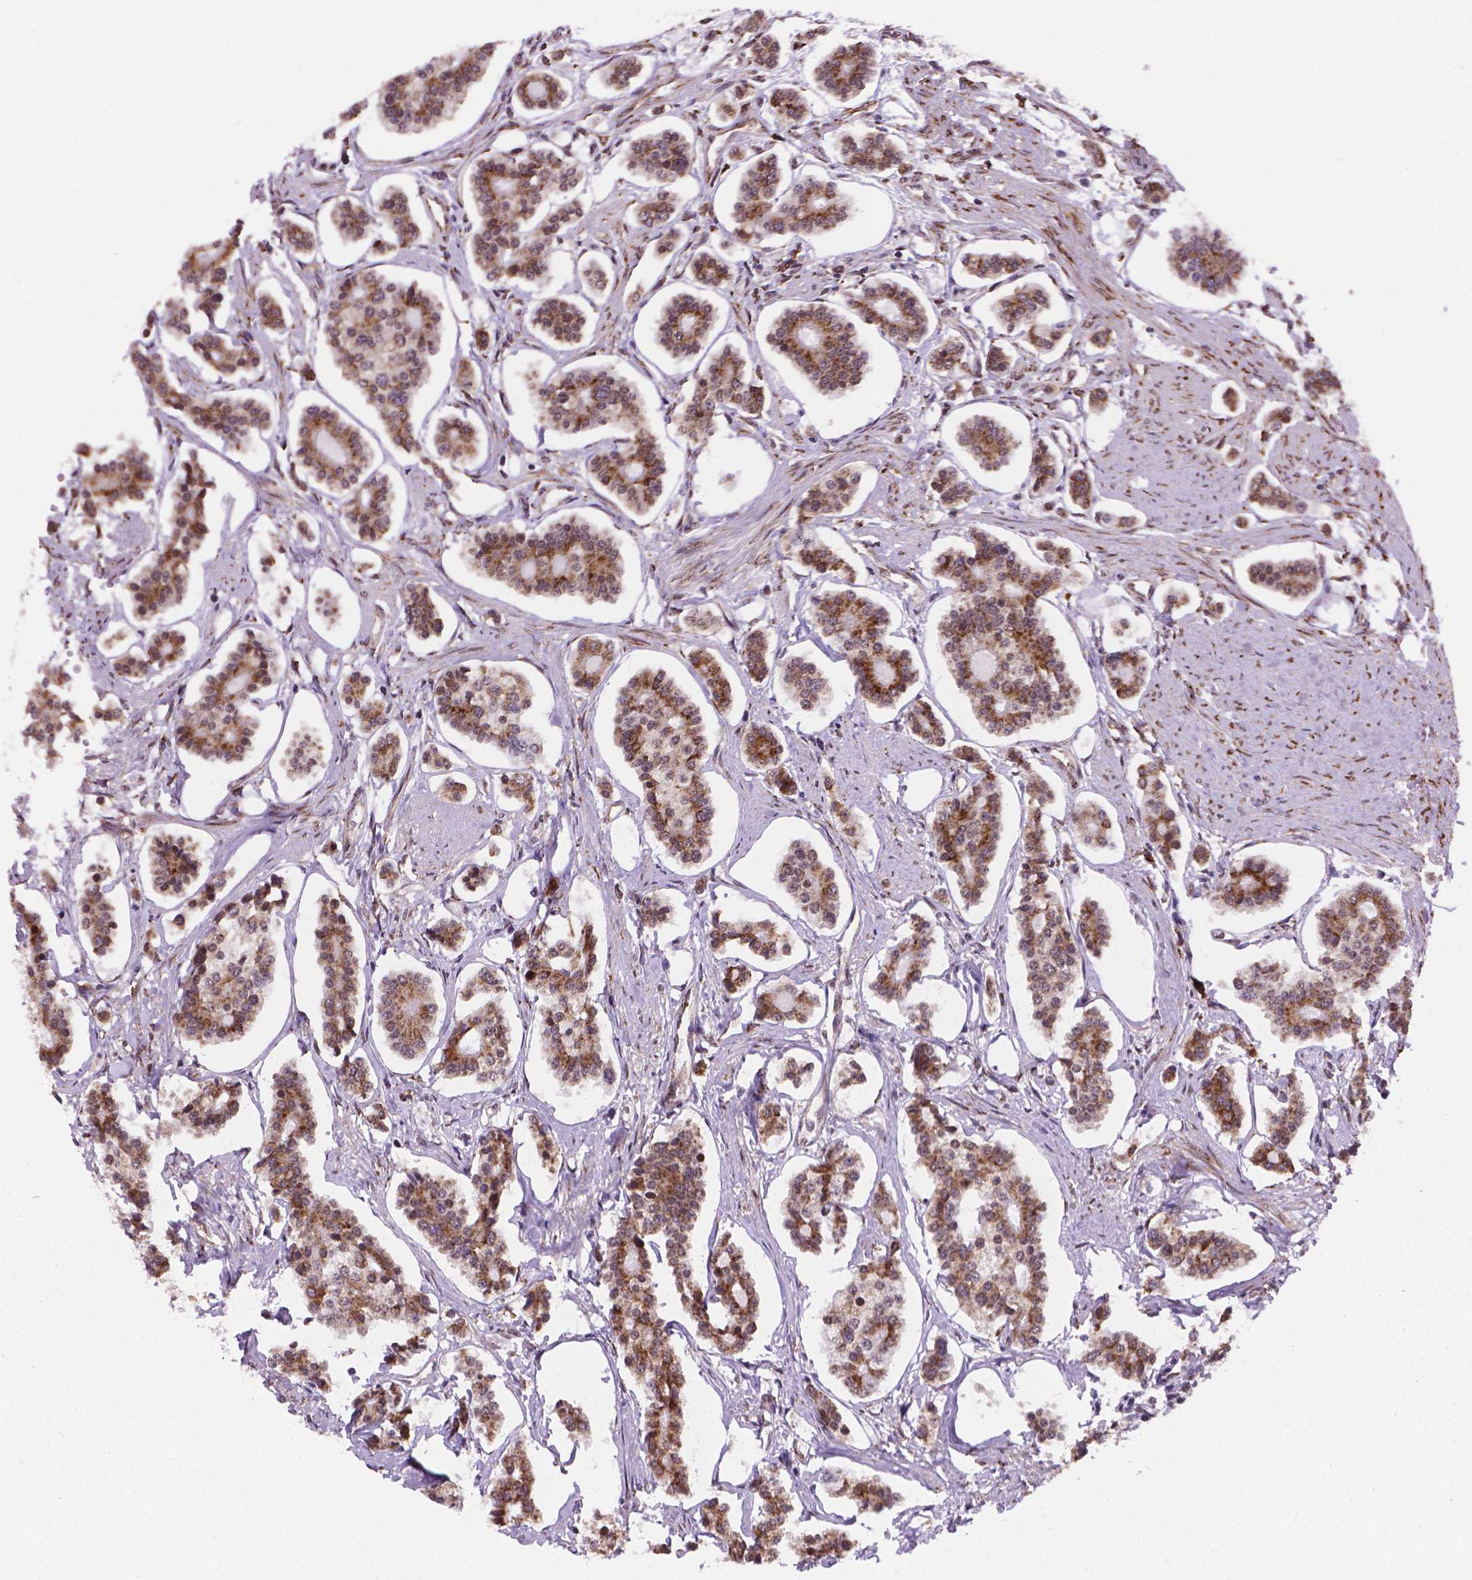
{"staining": {"intensity": "moderate", "quantity": ">75%", "location": "cytoplasmic/membranous"}, "tissue": "carcinoid", "cell_type": "Tumor cells", "image_type": "cancer", "snomed": [{"axis": "morphology", "description": "Carcinoid, malignant, NOS"}, {"axis": "topography", "description": "Small intestine"}], "caption": "This is an image of immunohistochemistry (IHC) staining of carcinoid, which shows moderate staining in the cytoplasmic/membranous of tumor cells.", "gene": "FNIP1", "patient": {"sex": "female", "age": 65}}